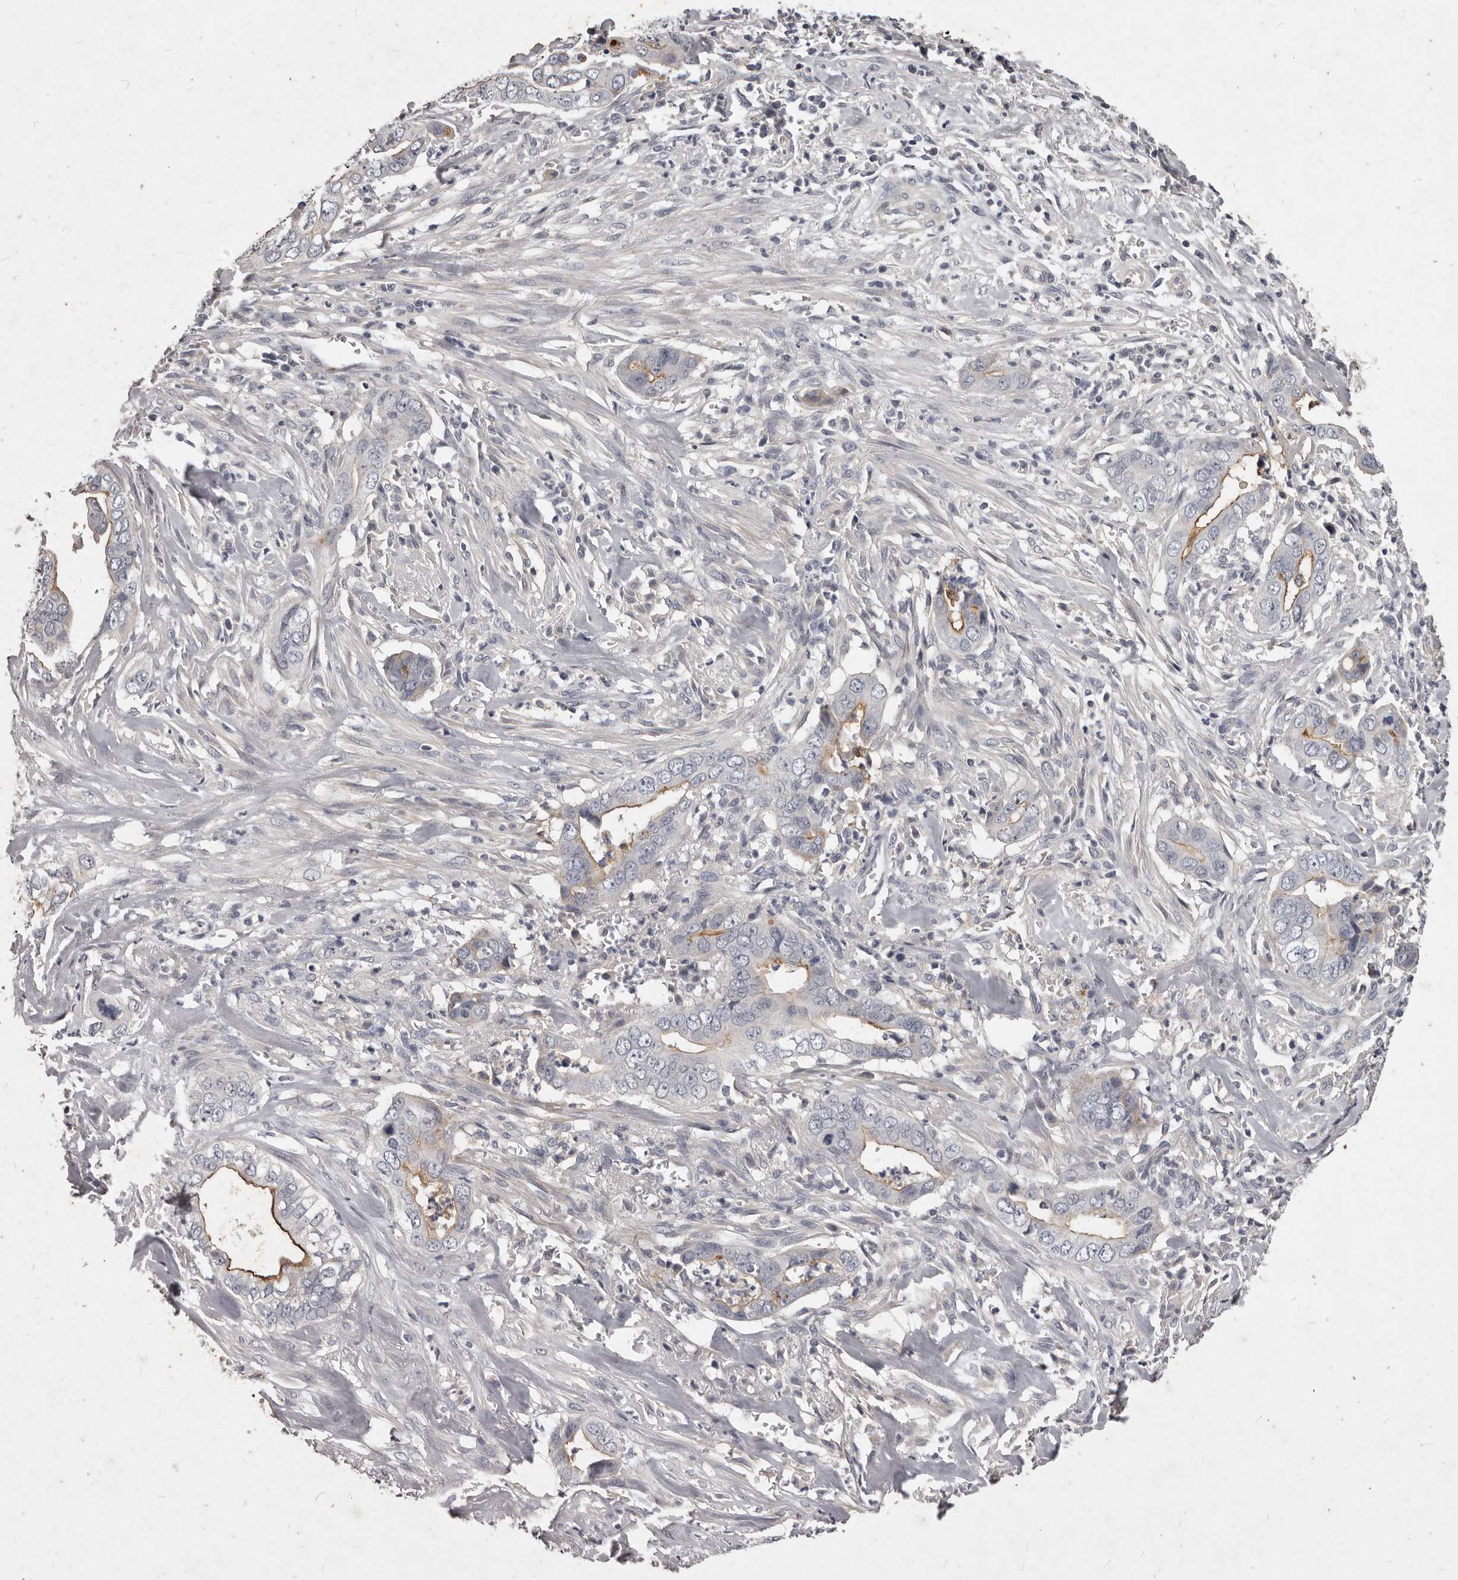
{"staining": {"intensity": "moderate", "quantity": "<25%", "location": "cytoplasmic/membranous"}, "tissue": "liver cancer", "cell_type": "Tumor cells", "image_type": "cancer", "snomed": [{"axis": "morphology", "description": "Cholangiocarcinoma"}, {"axis": "topography", "description": "Liver"}], "caption": "The histopathology image shows immunohistochemical staining of cholangiocarcinoma (liver). There is moderate cytoplasmic/membranous staining is appreciated in about <25% of tumor cells.", "gene": "GPRC5C", "patient": {"sex": "female", "age": 79}}